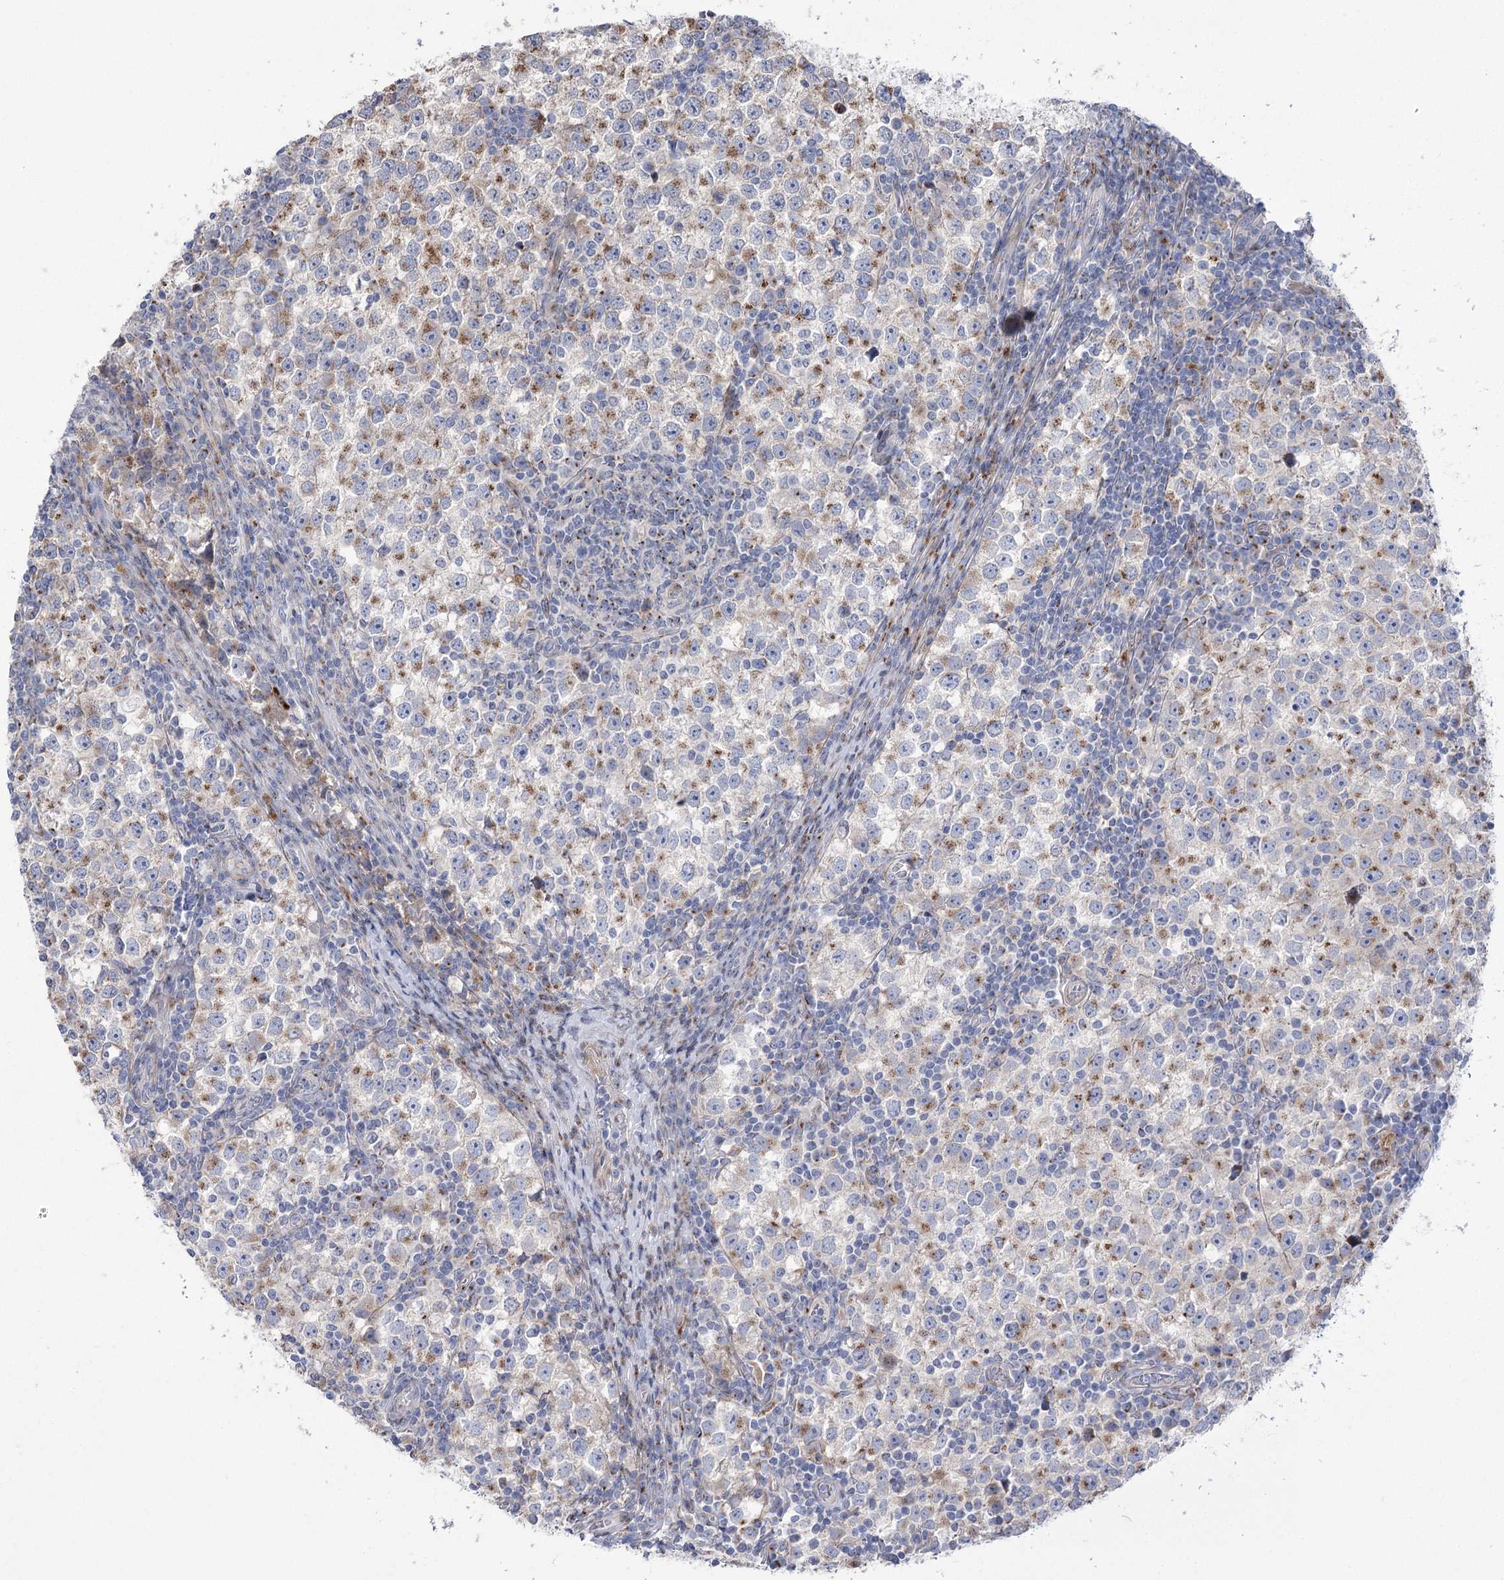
{"staining": {"intensity": "moderate", "quantity": "25%-75%", "location": "cytoplasmic/membranous"}, "tissue": "testis cancer", "cell_type": "Tumor cells", "image_type": "cancer", "snomed": [{"axis": "morphology", "description": "Seminoma, NOS"}, {"axis": "topography", "description": "Testis"}], "caption": "DAB (3,3'-diaminobenzidine) immunohistochemical staining of human seminoma (testis) demonstrates moderate cytoplasmic/membranous protein expression in approximately 25%-75% of tumor cells. The staining was performed using DAB to visualize the protein expression in brown, while the nuclei were stained in blue with hematoxylin (Magnification: 20x).", "gene": "NME7", "patient": {"sex": "male", "age": 65}}